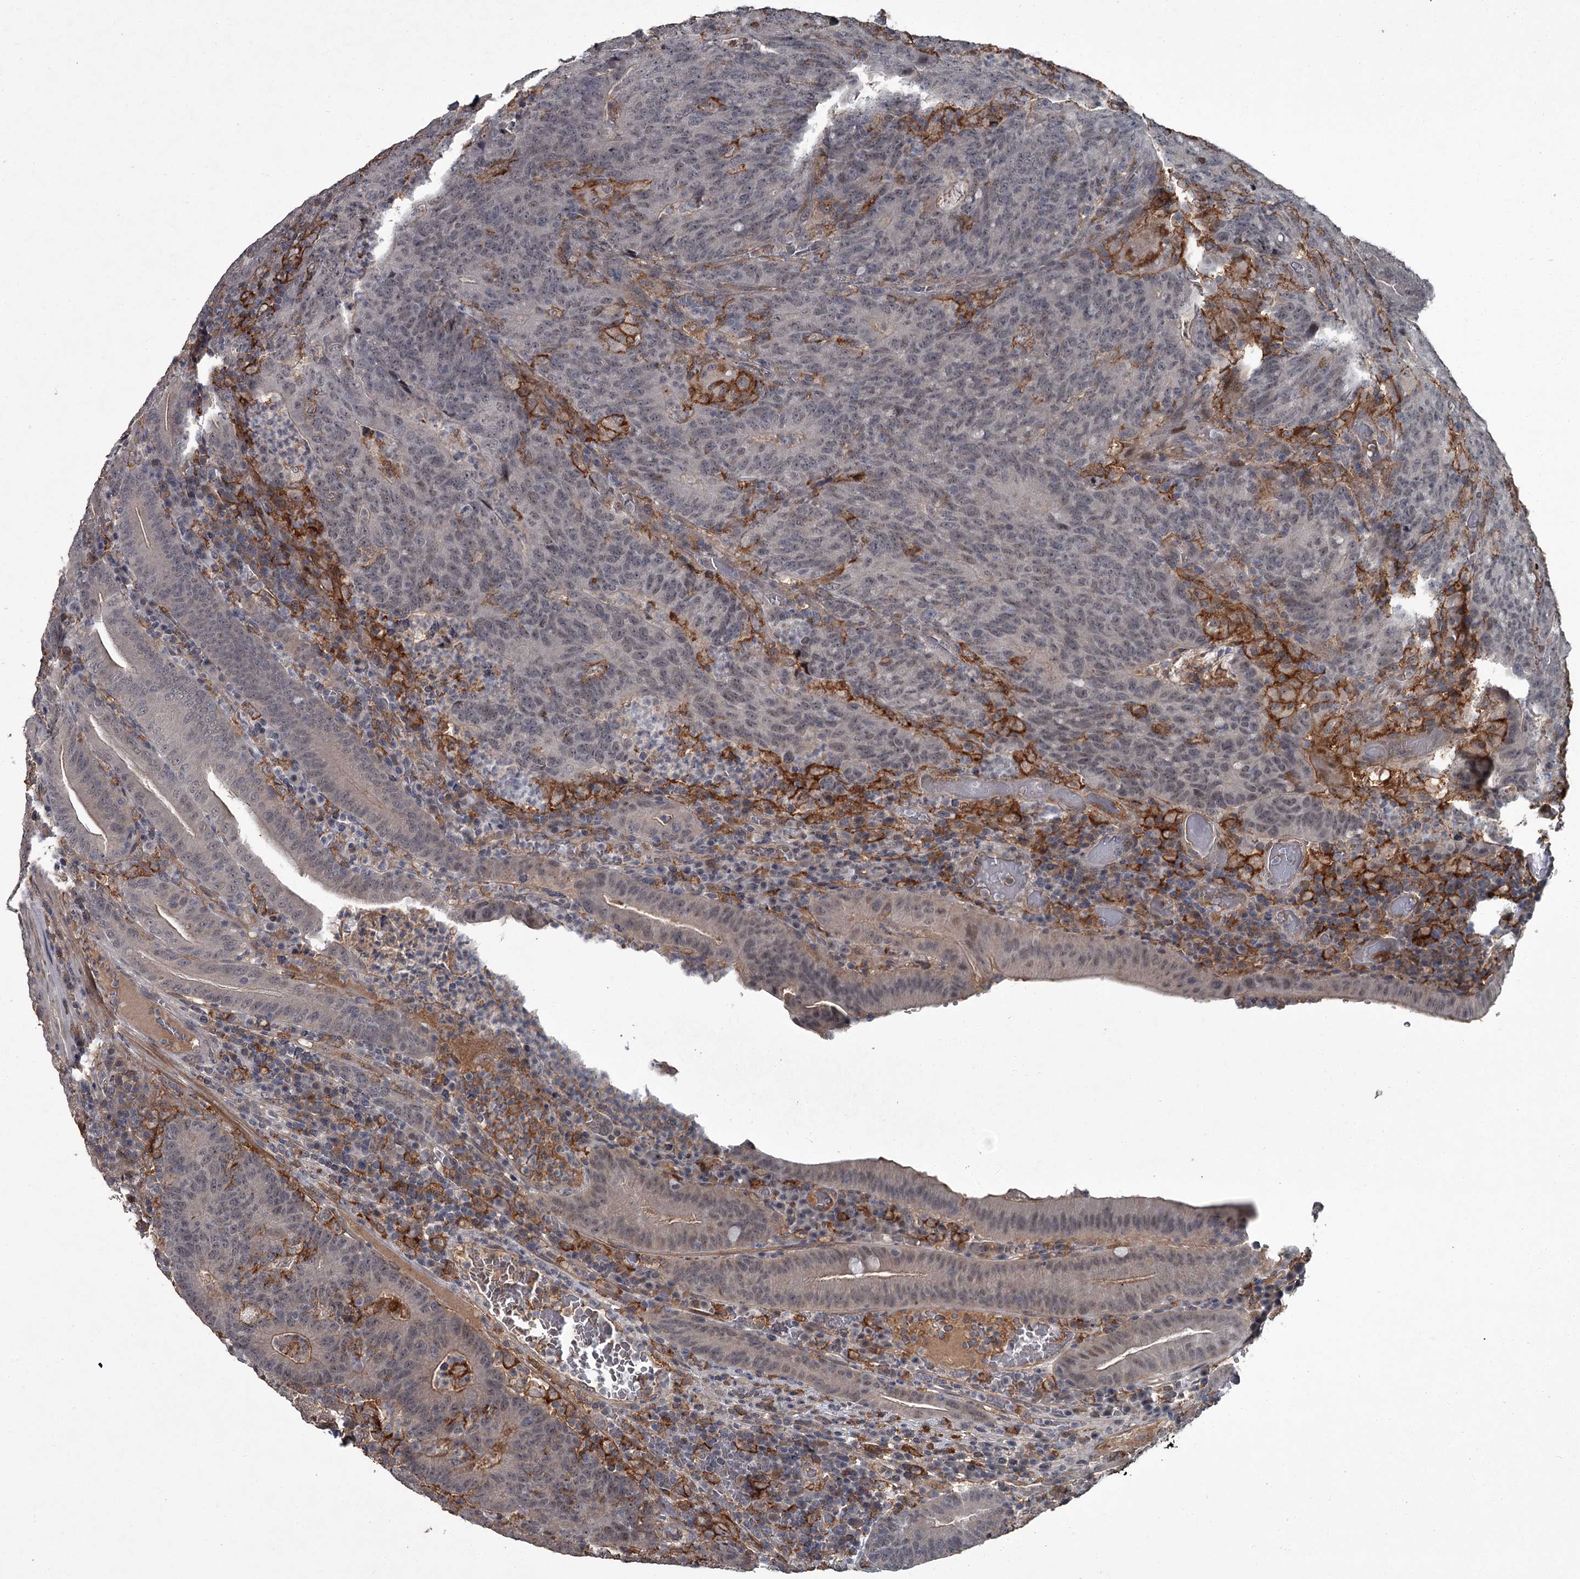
{"staining": {"intensity": "weak", "quantity": "<25%", "location": "cytoplasmic/membranous,nuclear"}, "tissue": "colorectal cancer", "cell_type": "Tumor cells", "image_type": "cancer", "snomed": [{"axis": "morphology", "description": "Normal tissue, NOS"}, {"axis": "morphology", "description": "Adenocarcinoma, NOS"}, {"axis": "topography", "description": "Colon"}], "caption": "Immunohistochemical staining of human colorectal adenocarcinoma shows no significant staining in tumor cells.", "gene": "FLVCR2", "patient": {"sex": "female", "age": 75}}